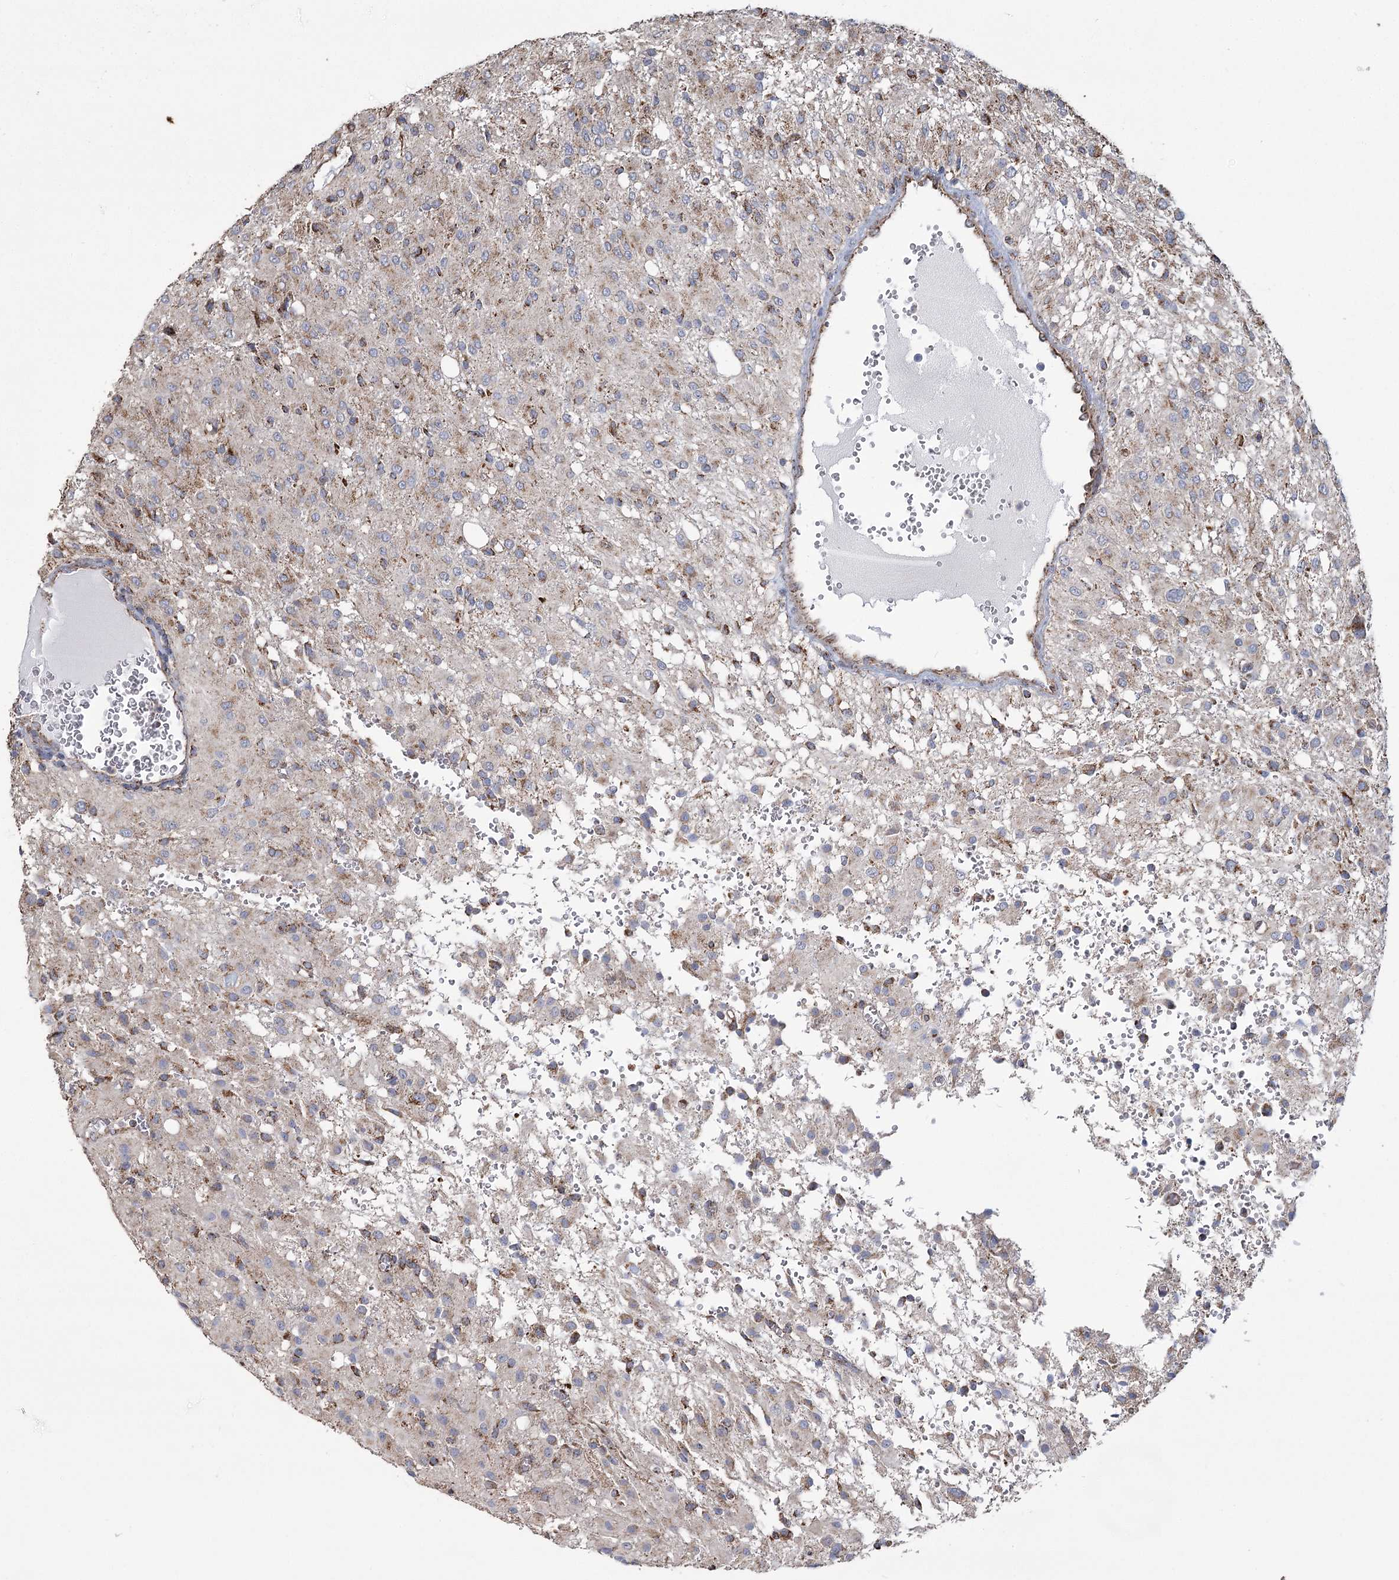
{"staining": {"intensity": "strong", "quantity": "<25%", "location": "cytoplasmic/membranous"}, "tissue": "glioma", "cell_type": "Tumor cells", "image_type": "cancer", "snomed": [{"axis": "morphology", "description": "Glioma, malignant, High grade"}, {"axis": "topography", "description": "Brain"}], "caption": "Malignant glioma (high-grade) stained for a protein (brown) displays strong cytoplasmic/membranous positive positivity in approximately <25% of tumor cells.", "gene": "RANBP3L", "patient": {"sex": "female", "age": 59}}